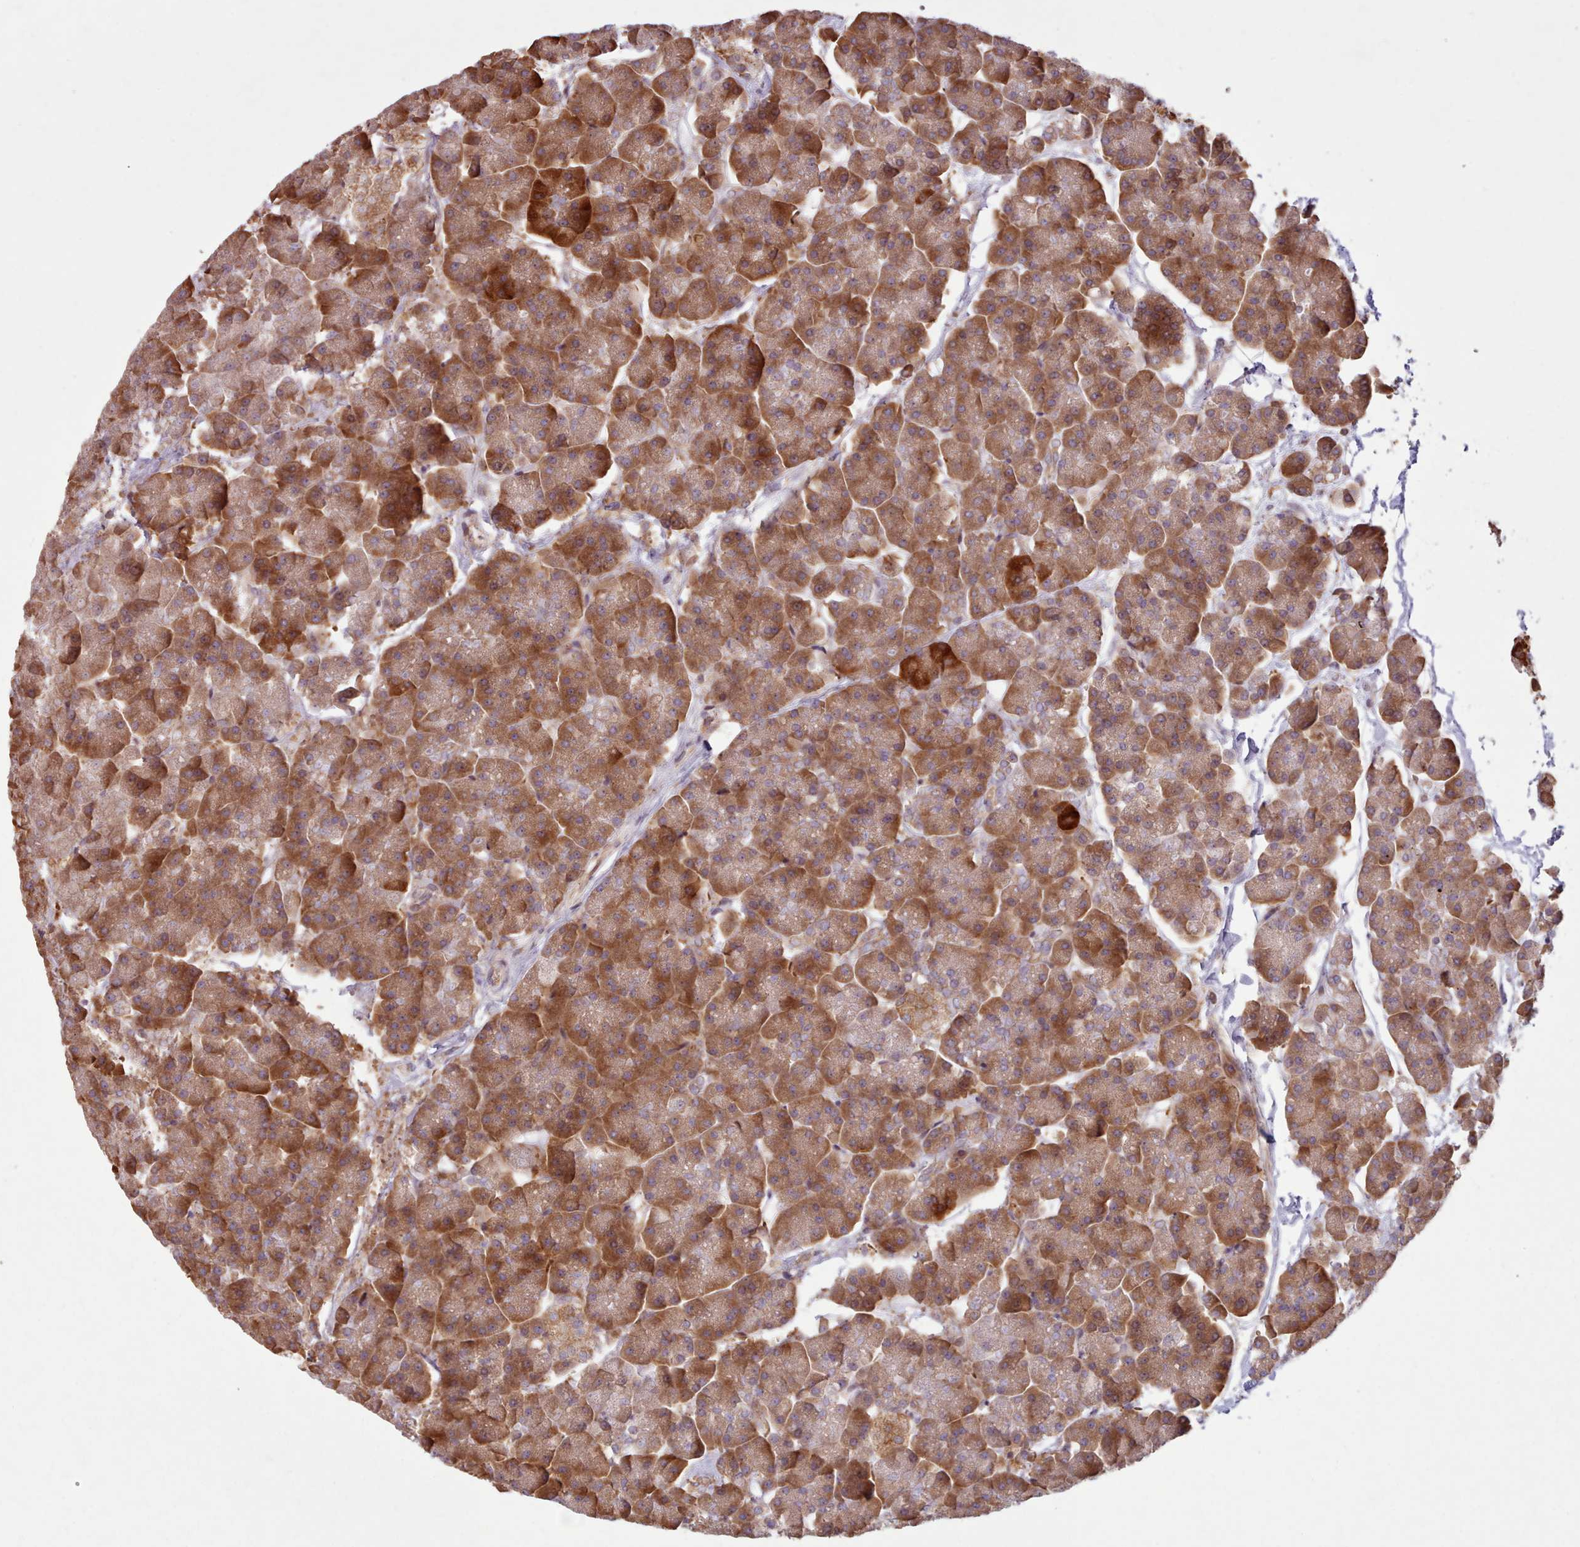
{"staining": {"intensity": "strong", "quantity": ">75%", "location": "cytoplasmic/membranous"}, "tissue": "pancreas", "cell_type": "Exocrine glandular cells", "image_type": "normal", "snomed": [{"axis": "morphology", "description": "Normal tissue, NOS"}, {"axis": "topography", "description": "Pancreas"}, {"axis": "topography", "description": "Peripheral nerve tissue"}], "caption": "A high-resolution micrograph shows immunohistochemistry (IHC) staining of normal pancreas, which exhibits strong cytoplasmic/membranous staining in approximately >75% of exocrine glandular cells.", "gene": "WASHC2A", "patient": {"sex": "male", "age": 54}}